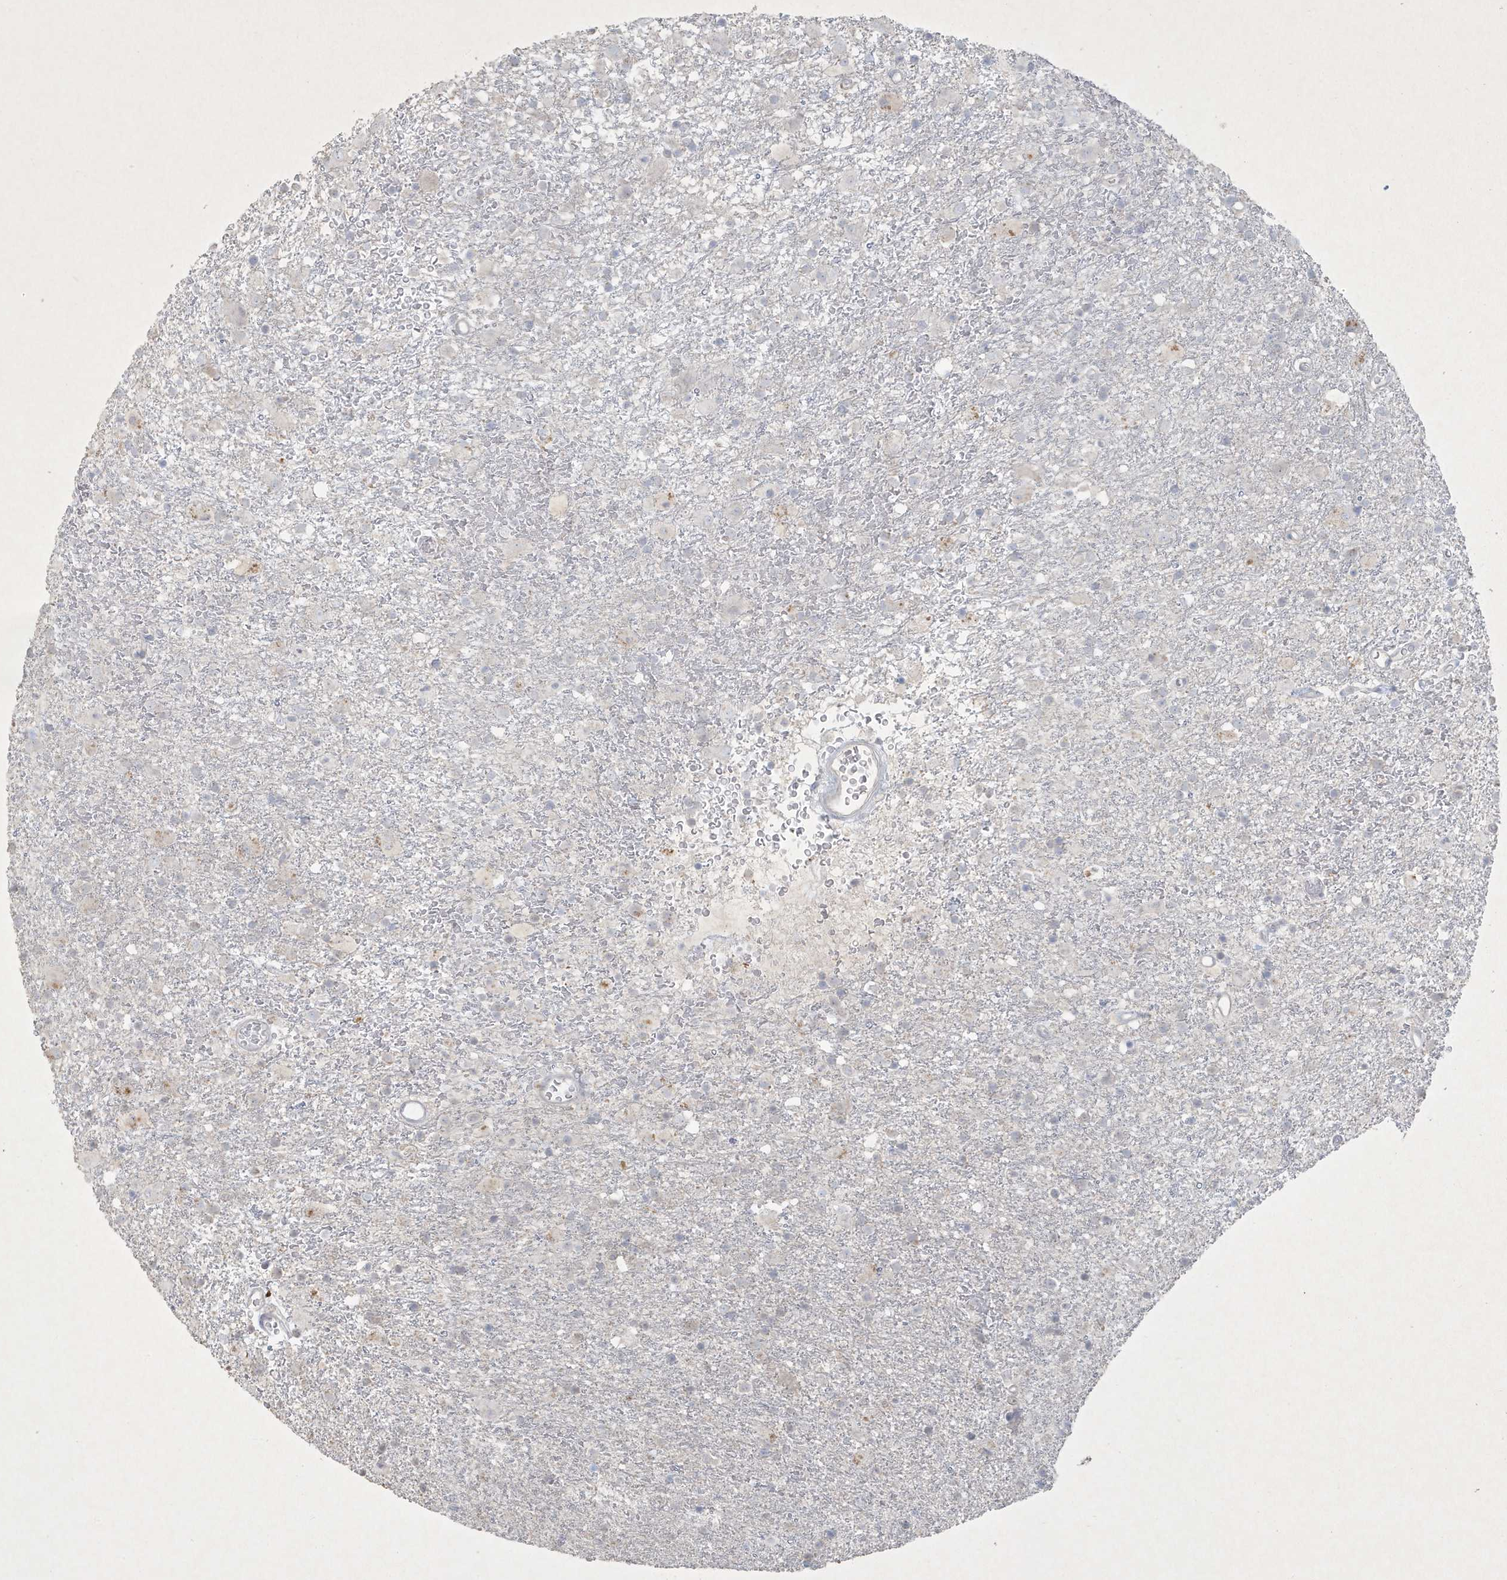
{"staining": {"intensity": "negative", "quantity": "none", "location": "none"}, "tissue": "glioma", "cell_type": "Tumor cells", "image_type": "cancer", "snomed": [{"axis": "morphology", "description": "Glioma, malignant, Low grade"}, {"axis": "topography", "description": "Brain"}], "caption": "Histopathology image shows no significant protein positivity in tumor cells of glioma.", "gene": "CCDC24", "patient": {"sex": "male", "age": 65}}